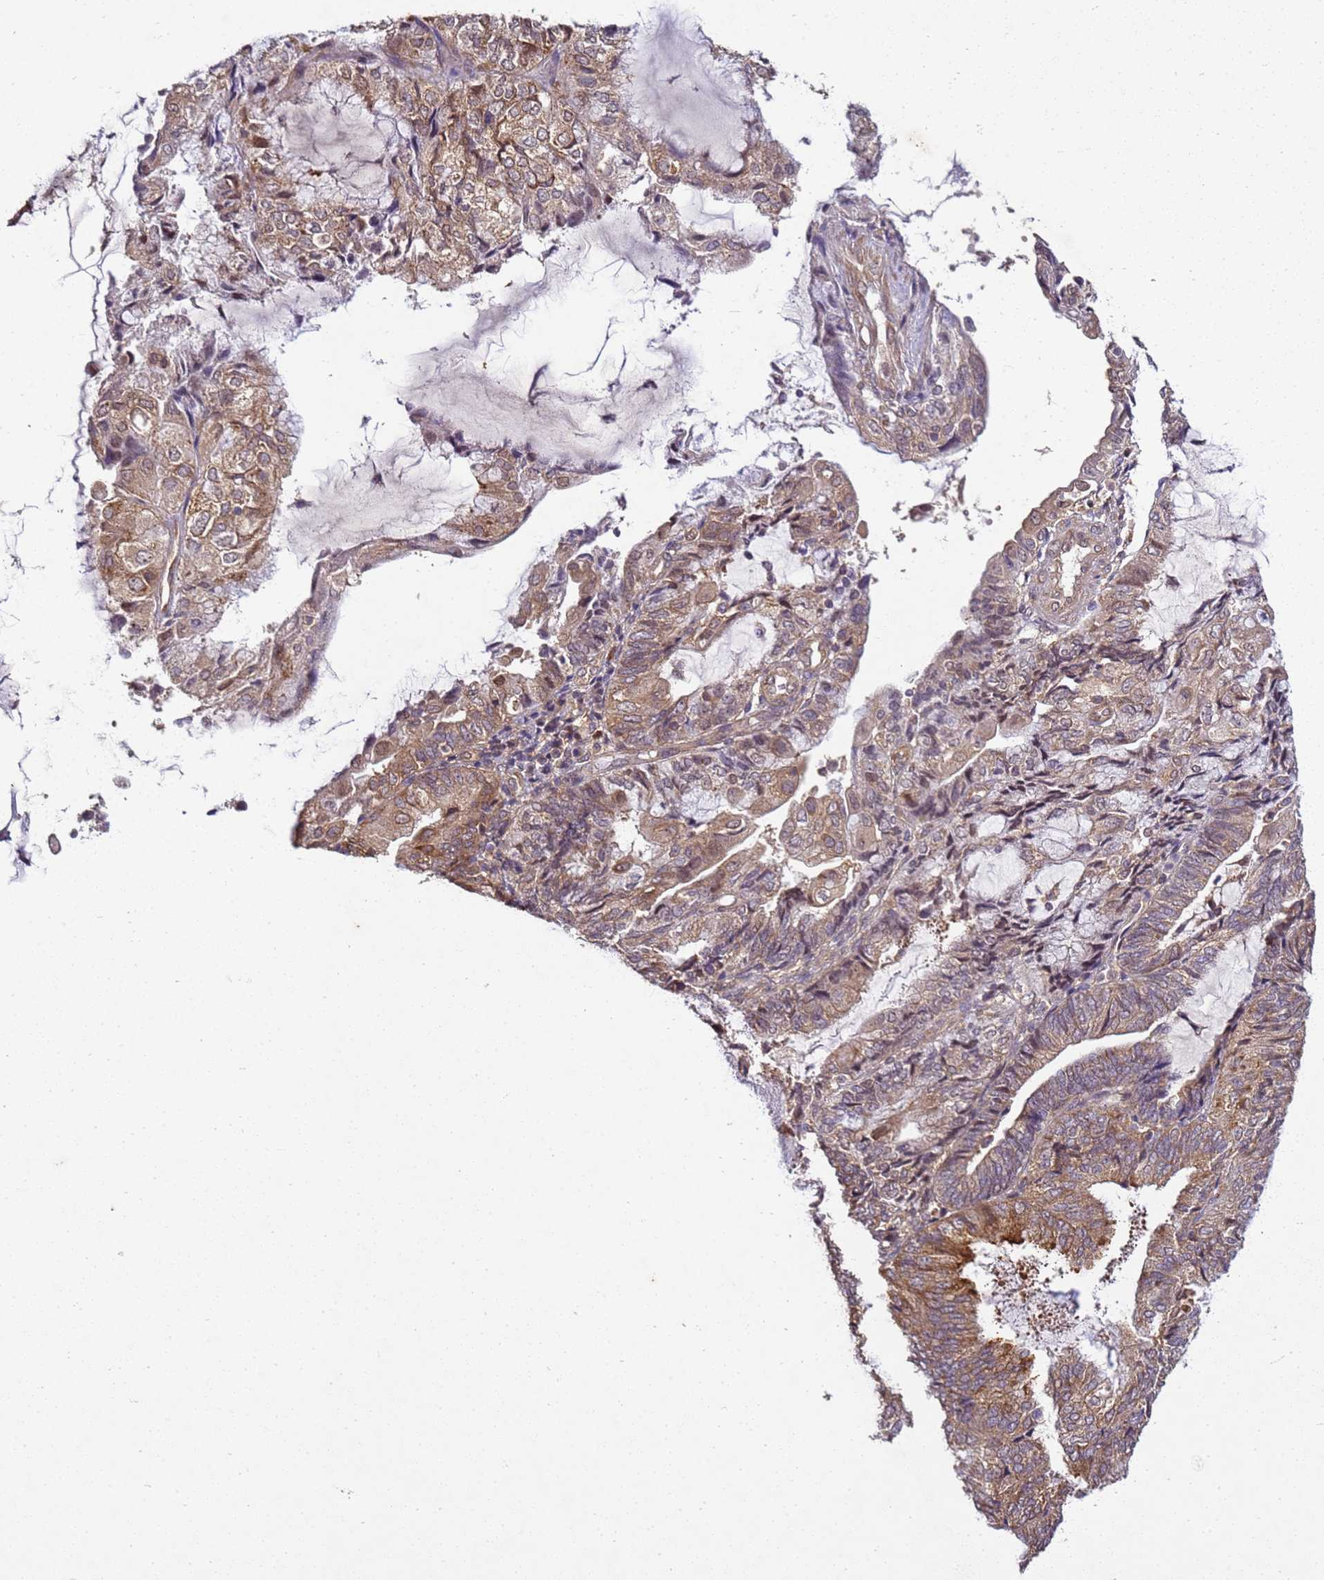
{"staining": {"intensity": "moderate", "quantity": ">75%", "location": "cytoplasmic/membranous"}, "tissue": "endometrial cancer", "cell_type": "Tumor cells", "image_type": "cancer", "snomed": [{"axis": "morphology", "description": "Adenocarcinoma, NOS"}, {"axis": "topography", "description": "Endometrium"}], "caption": "Human adenocarcinoma (endometrial) stained for a protein (brown) reveals moderate cytoplasmic/membranous positive positivity in approximately >75% of tumor cells.", "gene": "ANKRD17", "patient": {"sex": "female", "age": 81}}